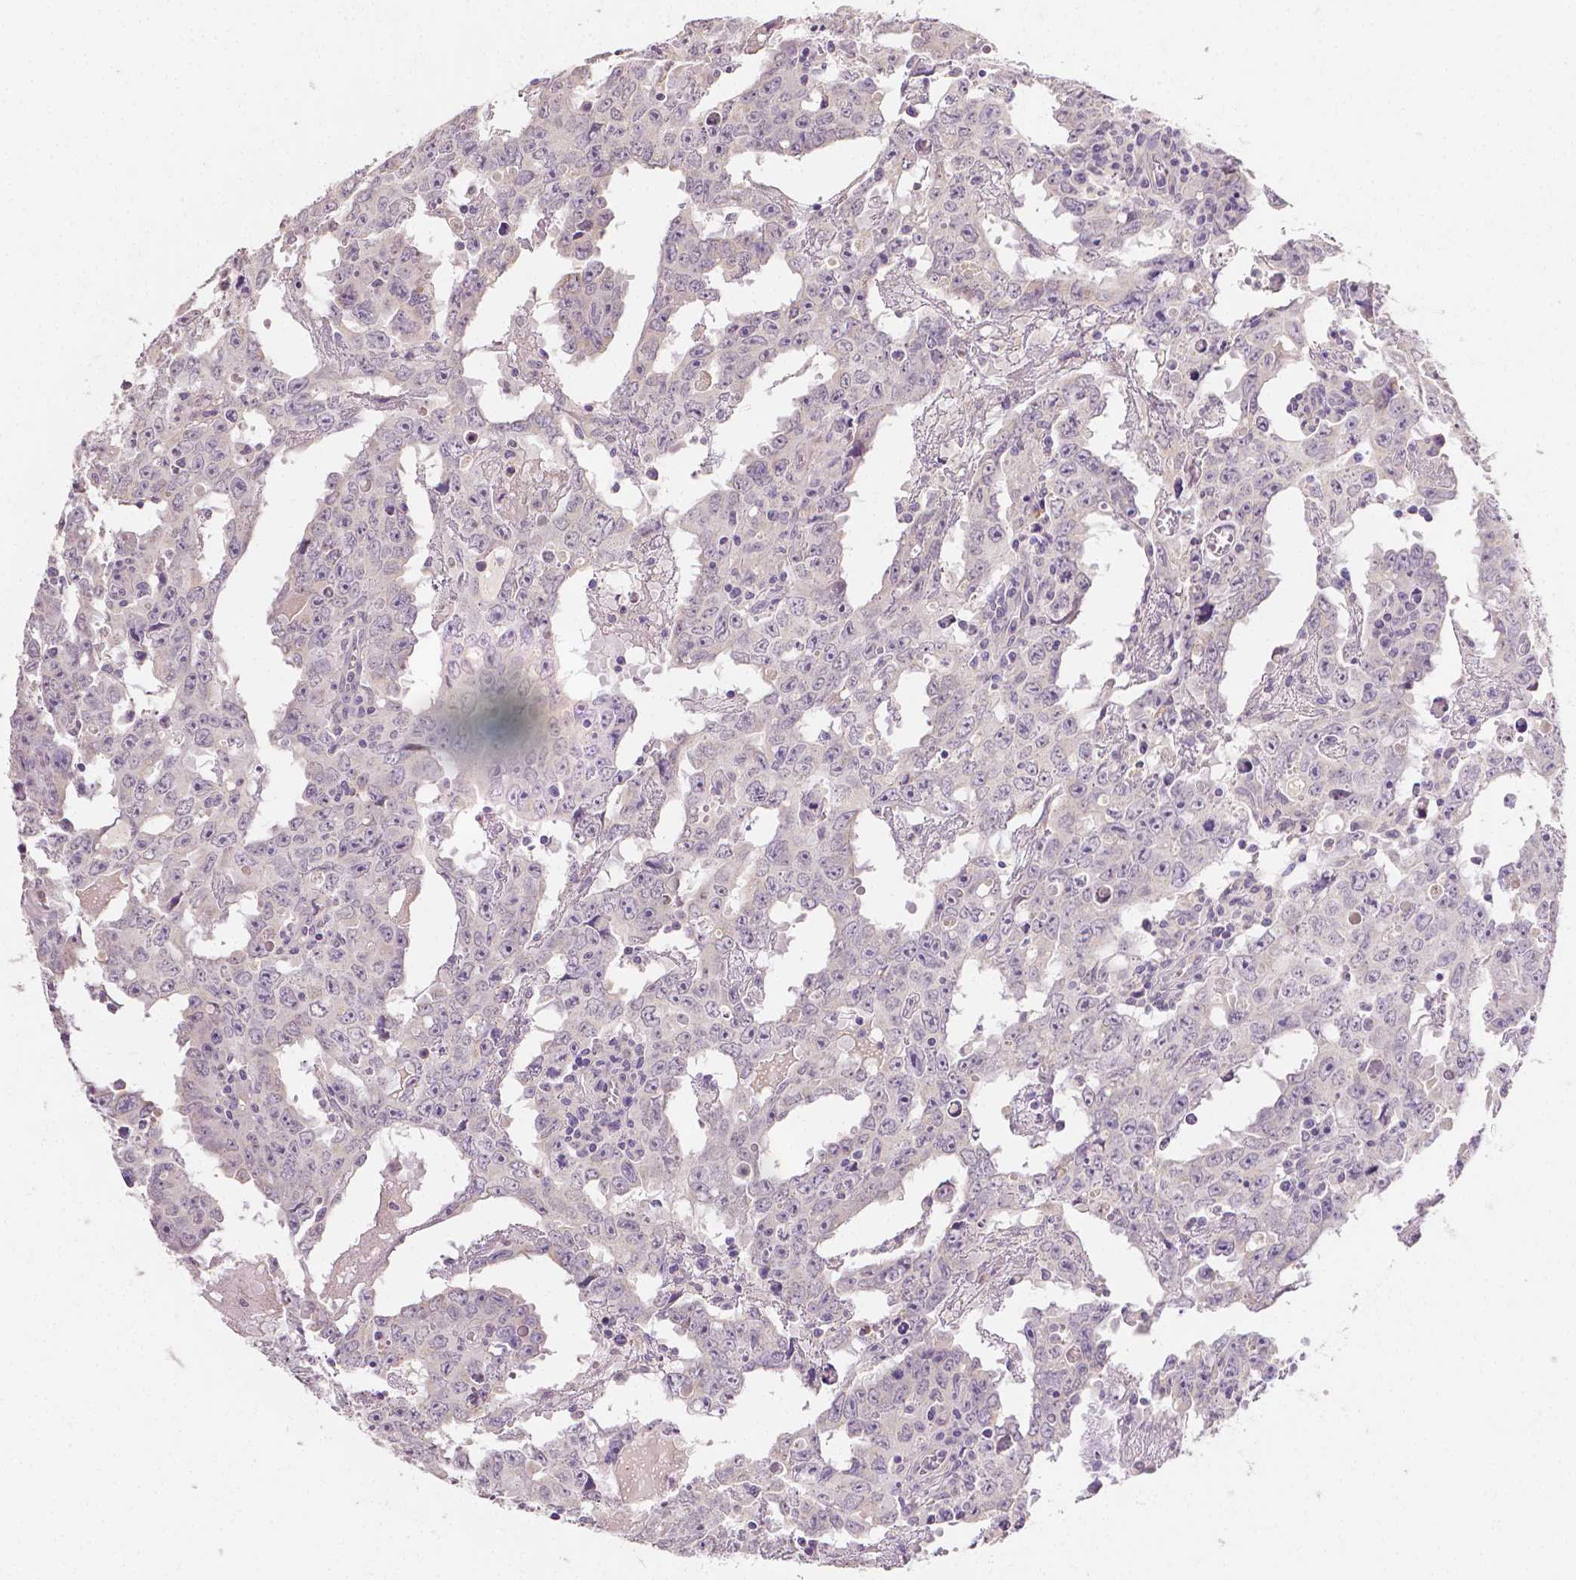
{"staining": {"intensity": "negative", "quantity": "none", "location": "none"}, "tissue": "testis cancer", "cell_type": "Tumor cells", "image_type": "cancer", "snomed": [{"axis": "morphology", "description": "Carcinoma, Embryonal, NOS"}, {"axis": "topography", "description": "Testis"}], "caption": "Histopathology image shows no significant protein expression in tumor cells of embryonal carcinoma (testis).", "gene": "TGM1", "patient": {"sex": "male", "age": 22}}